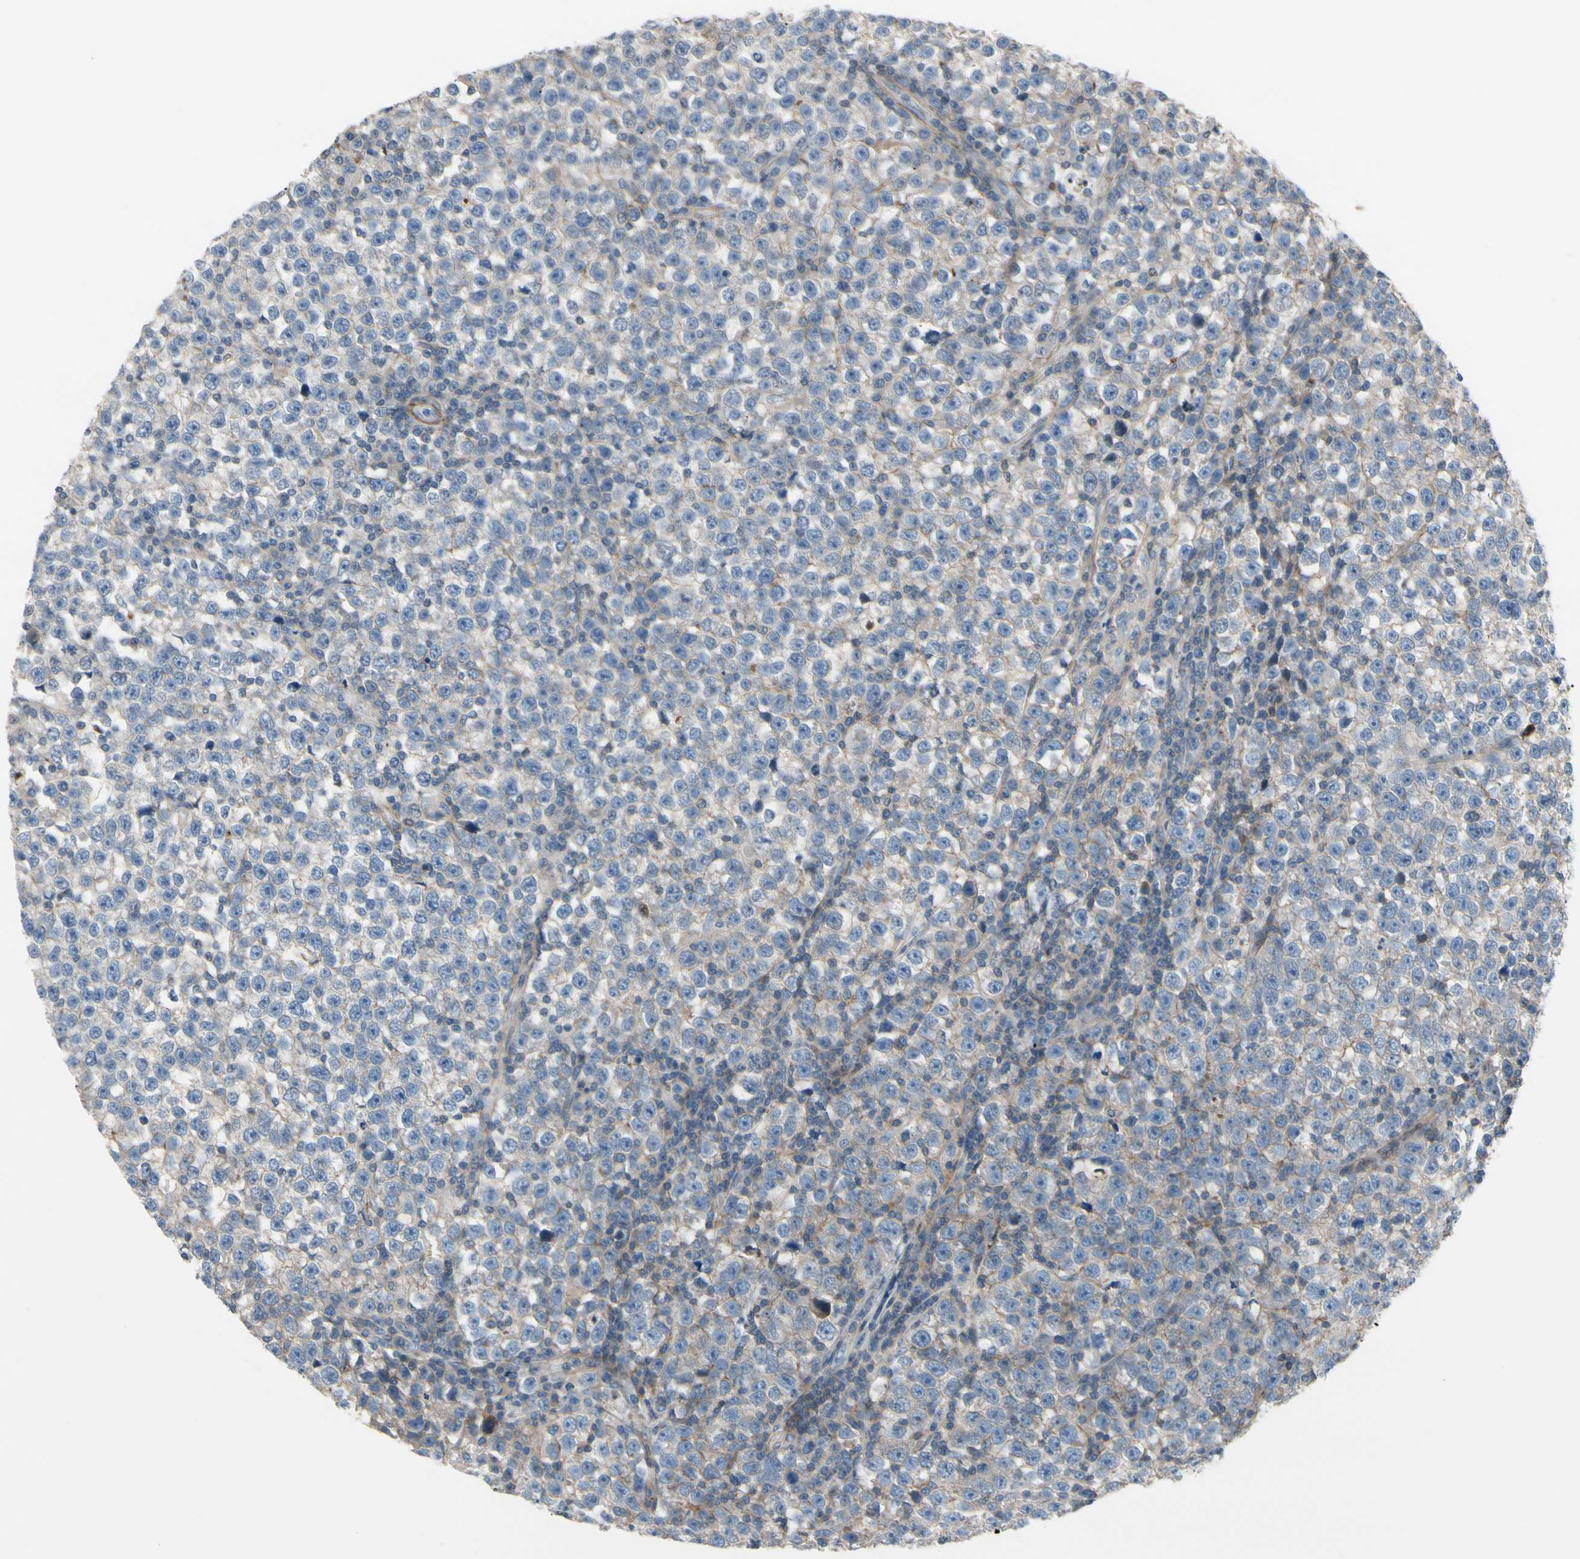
{"staining": {"intensity": "negative", "quantity": "none", "location": "none"}, "tissue": "testis cancer", "cell_type": "Tumor cells", "image_type": "cancer", "snomed": [{"axis": "morphology", "description": "Seminoma, NOS"}, {"axis": "topography", "description": "Testis"}], "caption": "Tumor cells show no significant expression in testis cancer (seminoma).", "gene": "TPM1", "patient": {"sex": "male", "age": 43}}